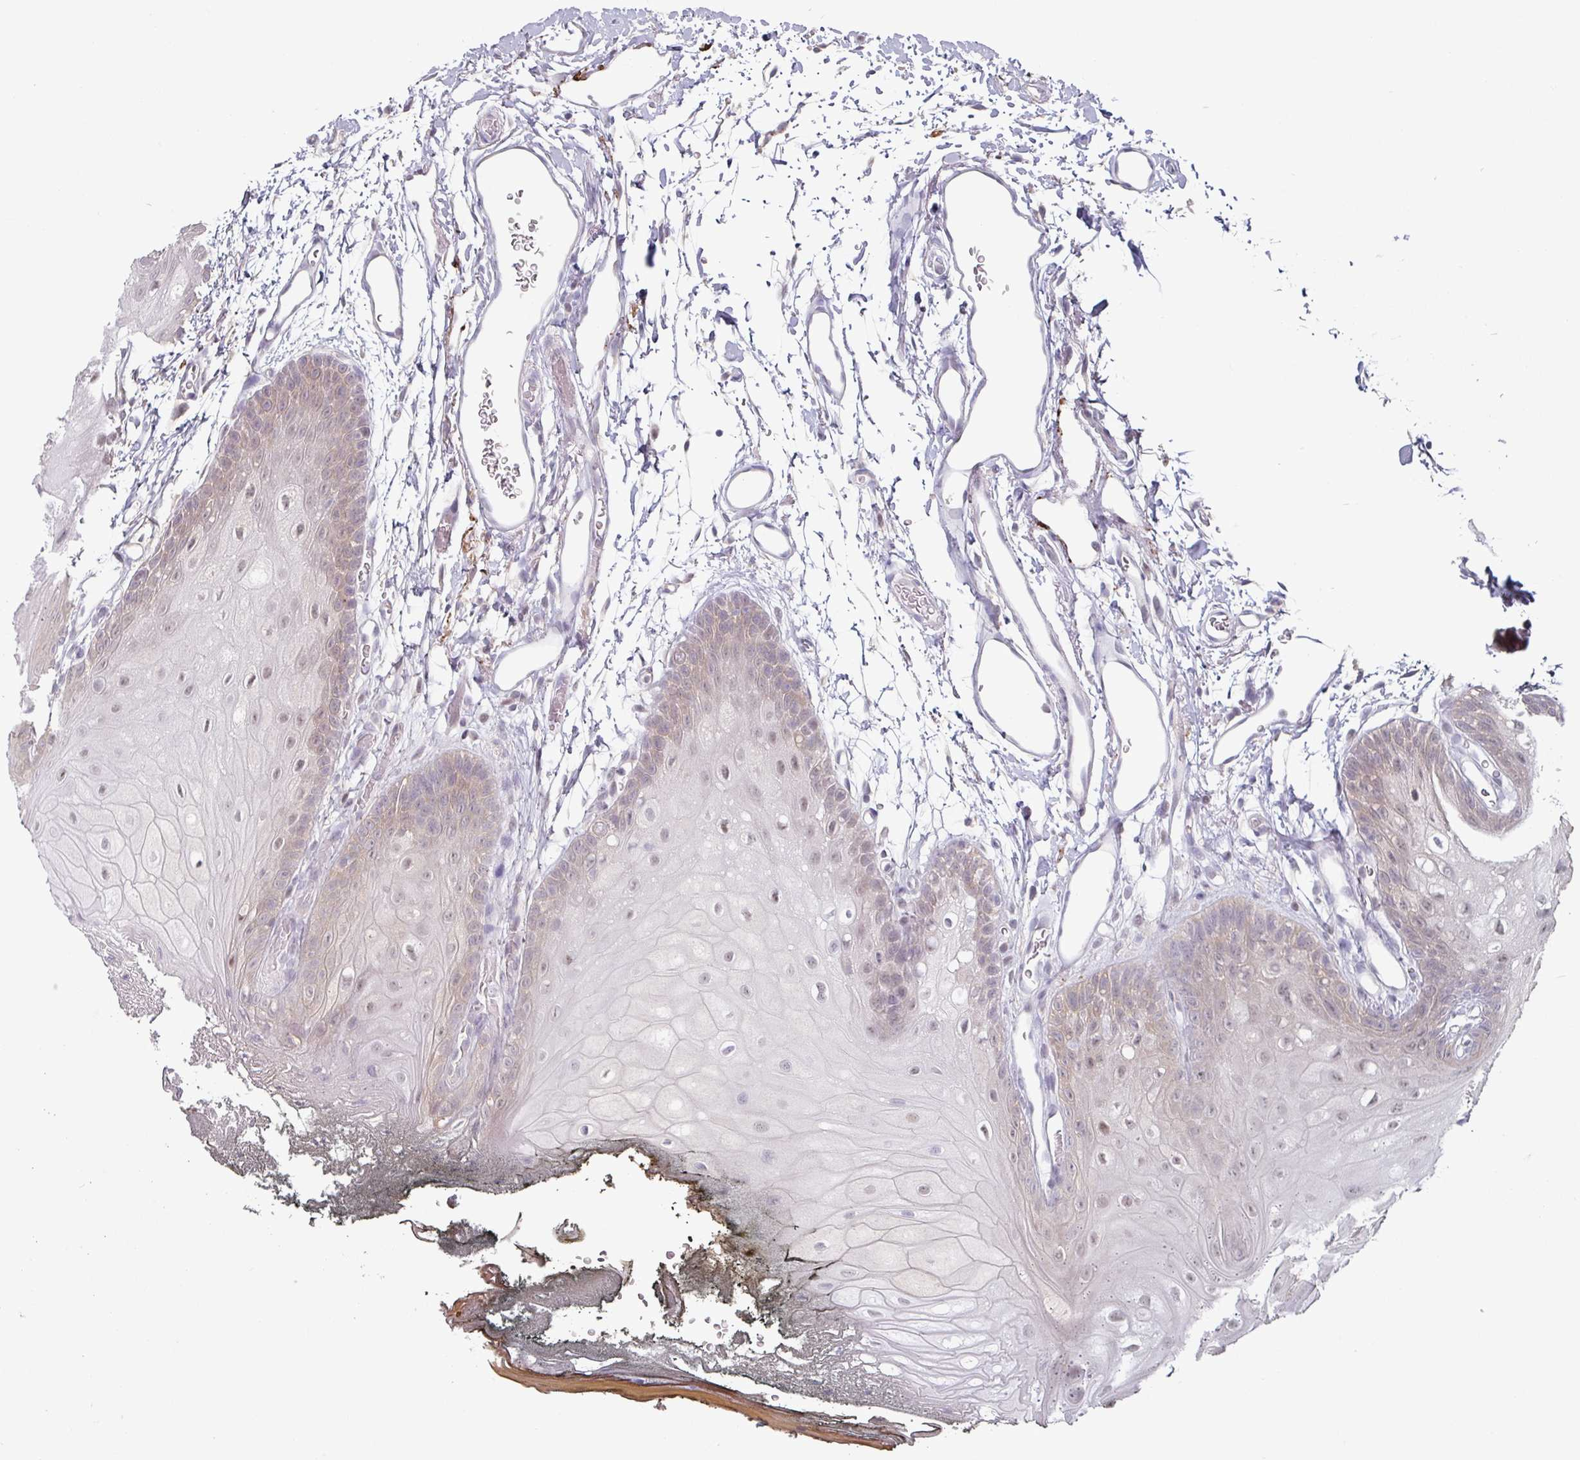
{"staining": {"intensity": "weak", "quantity": "<25%", "location": "cytoplasmic/membranous"}, "tissue": "oral mucosa", "cell_type": "Squamous epithelial cells", "image_type": "normal", "snomed": [{"axis": "morphology", "description": "Normal tissue, NOS"}, {"axis": "morphology", "description": "Squamous cell carcinoma, NOS"}, {"axis": "topography", "description": "Oral tissue"}, {"axis": "topography", "description": "Head-Neck"}], "caption": "High power microscopy histopathology image of an IHC micrograph of normal oral mucosa, revealing no significant expression in squamous epithelial cells. (Brightfield microscopy of DAB (3,3'-diaminobenzidine) immunohistochemistry at high magnification).", "gene": "ZBTB6", "patient": {"sex": "female", "age": 81}}